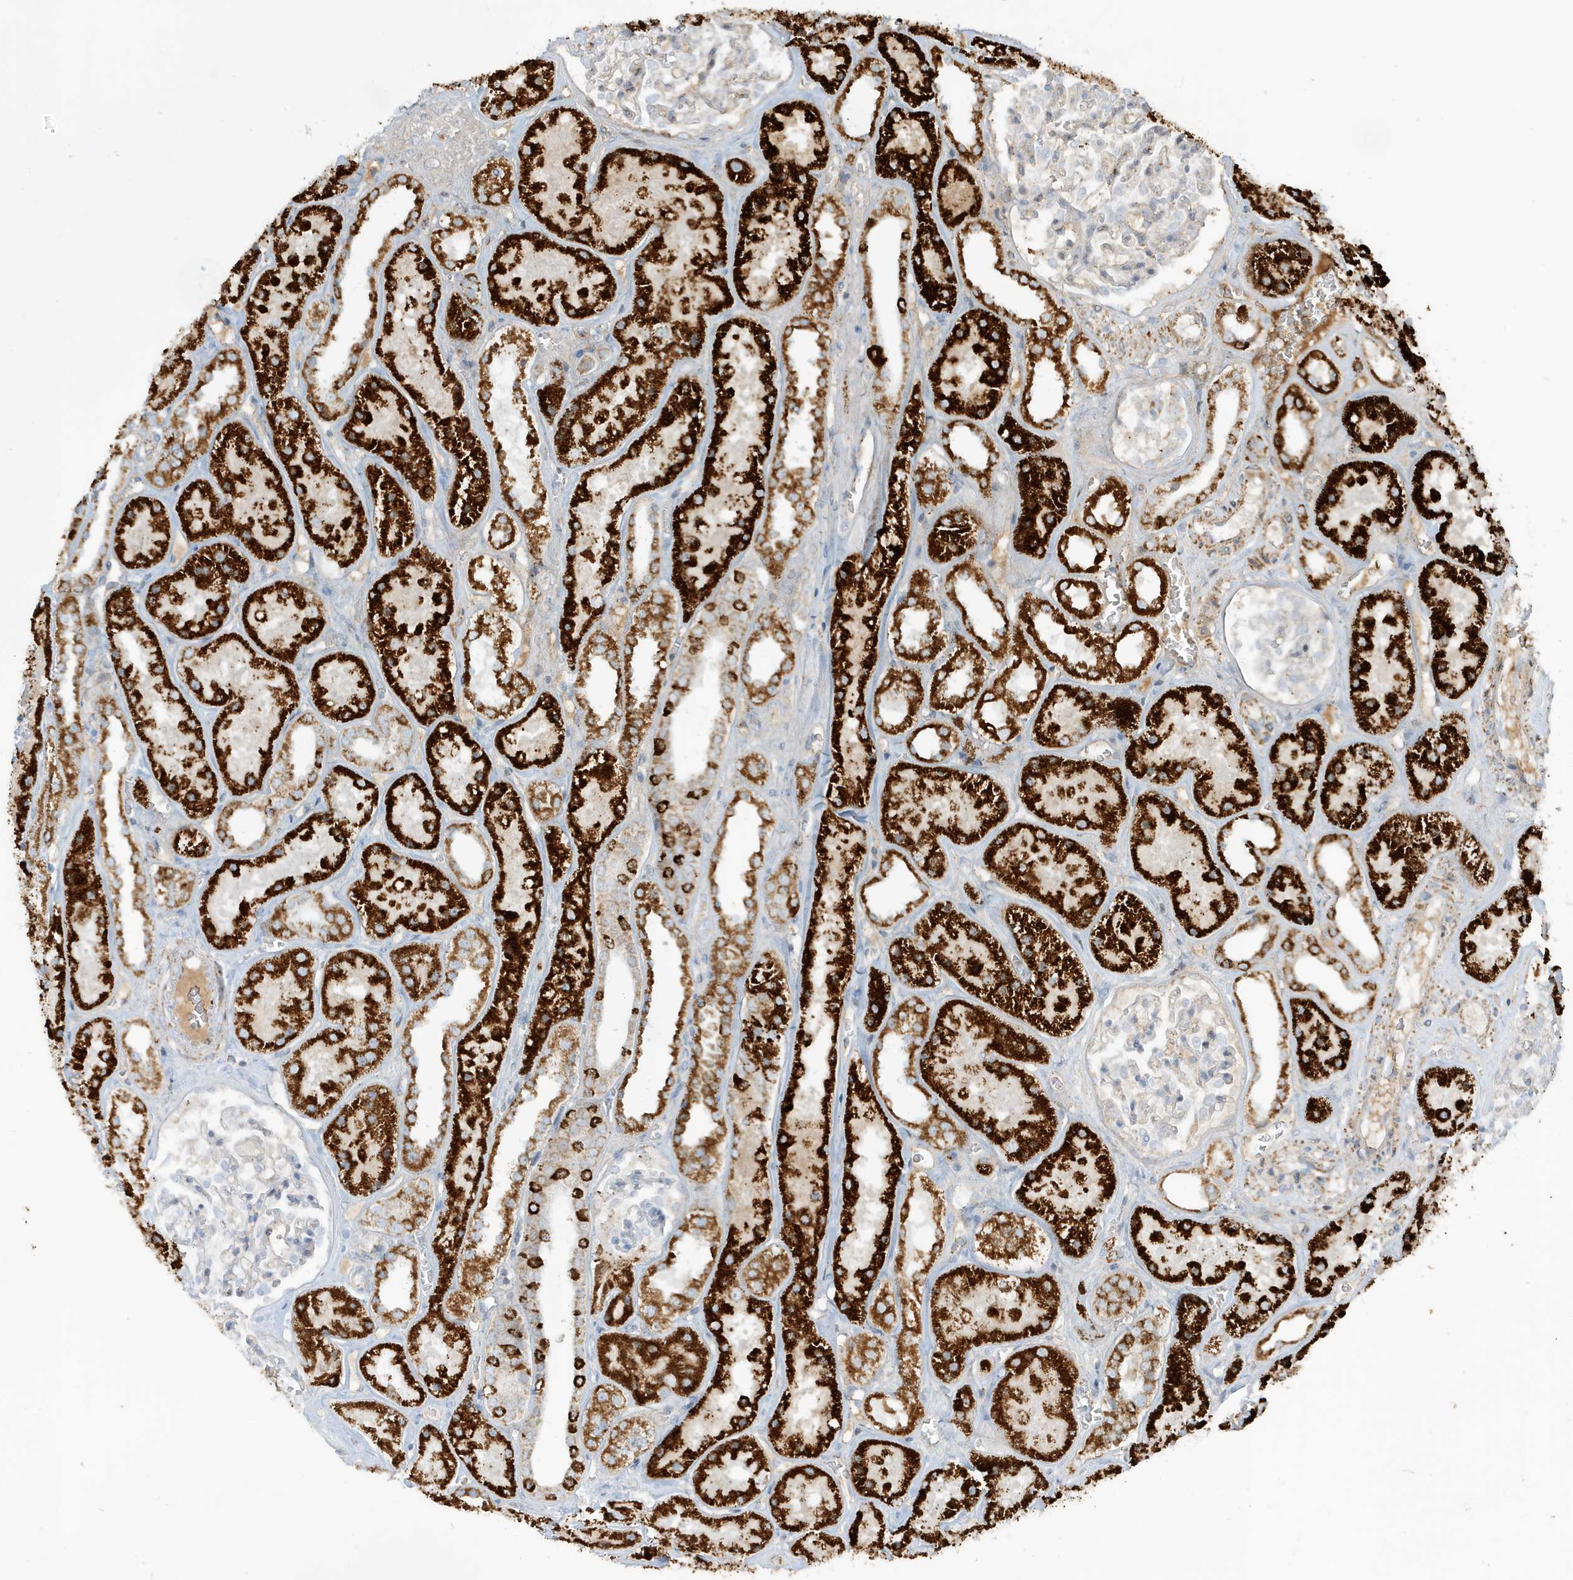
{"staining": {"intensity": "negative", "quantity": "none", "location": "none"}, "tissue": "kidney", "cell_type": "Cells in glomeruli", "image_type": "normal", "snomed": [{"axis": "morphology", "description": "Normal tissue, NOS"}, {"axis": "topography", "description": "Kidney"}], "caption": "IHC image of unremarkable kidney stained for a protein (brown), which demonstrates no expression in cells in glomeruli.", "gene": "IFT57", "patient": {"sex": "female", "age": 41}}